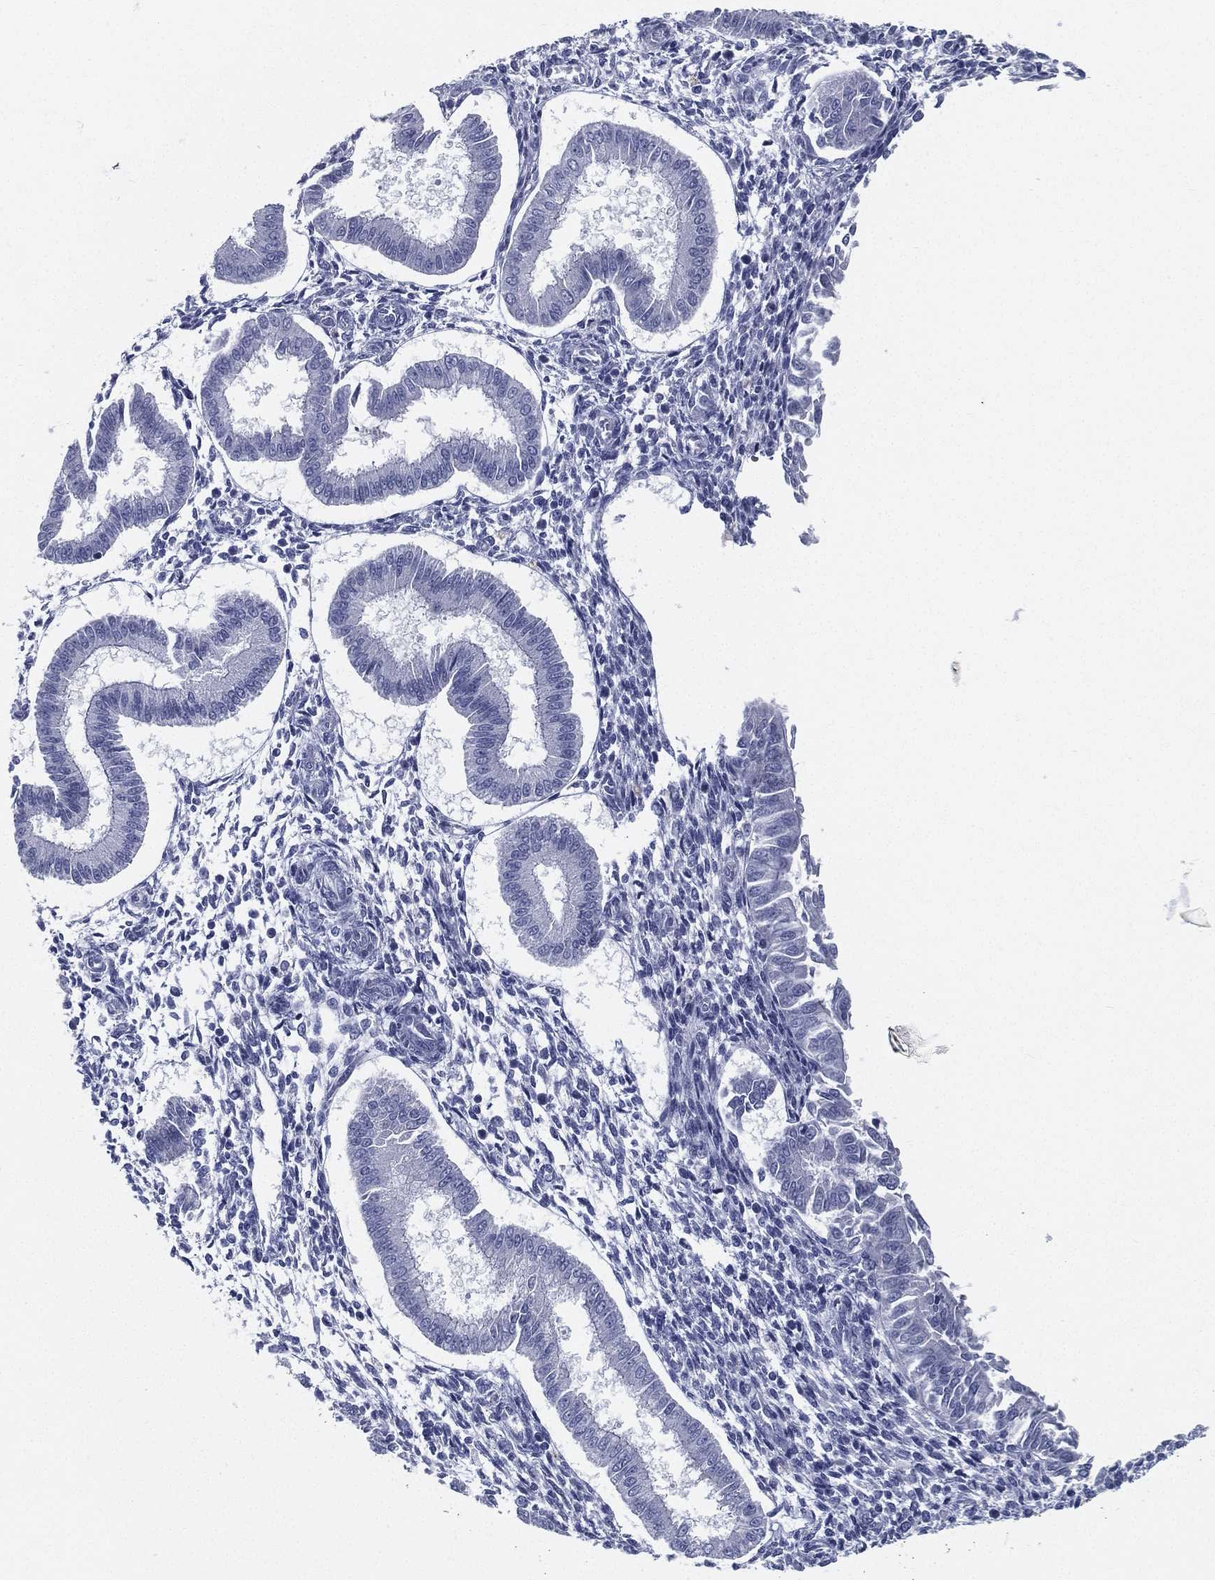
{"staining": {"intensity": "negative", "quantity": "none", "location": "none"}, "tissue": "endometrium", "cell_type": "Cells in endometrial stroma", "image_type": "normal", "snomed": [{"axis": "morphology", "description": "Normal tissue, NOS"}, {"axis": "topography", "description": "Endometrium"}], "caption": "A histopathology image of human endometrium is negative for staining in cells in endometrial stroma. (DAB (3,3'-diaminobenzidine) immunohistochemistry (IHC) visualized using brightfield microscopy, high magnification).", "gene": "SPPL2C", "patient": {"sex": "female", "age": 43}}